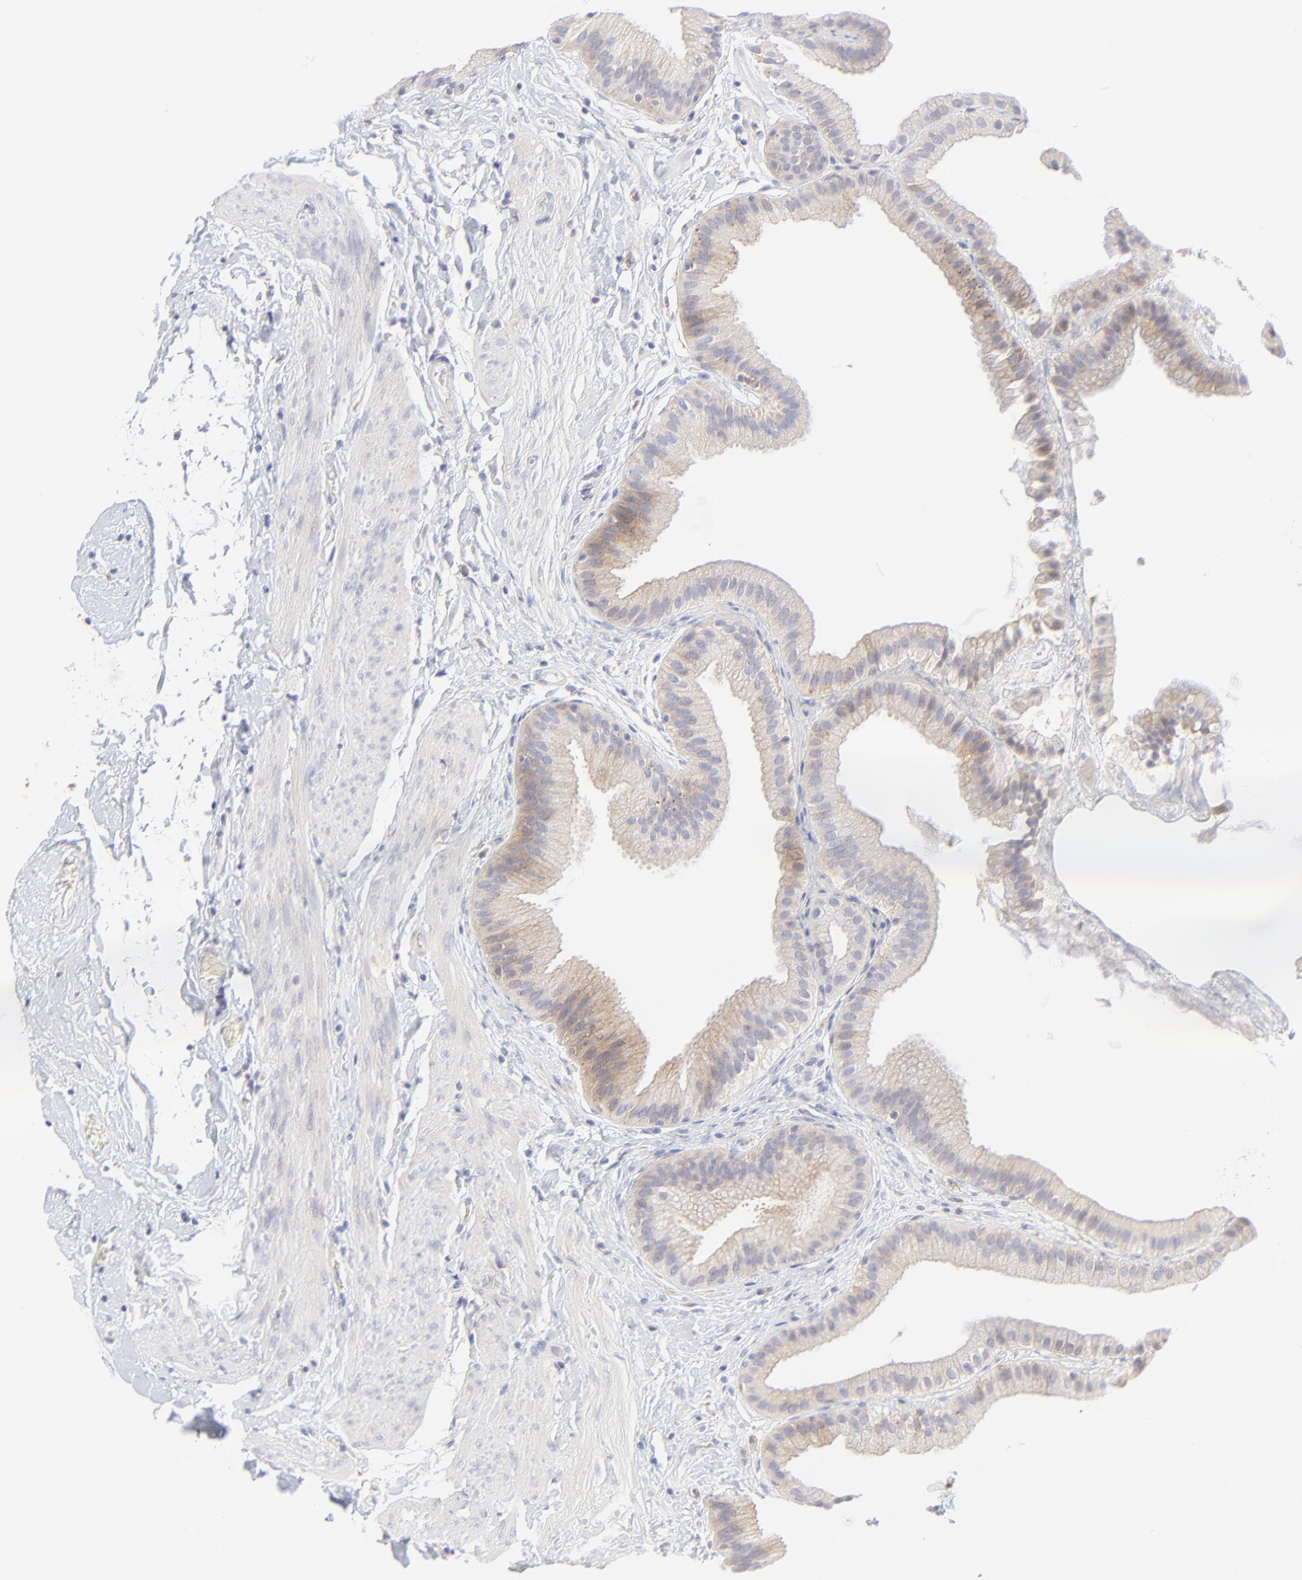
{"staining": {"intensity": "moderate", "quantity": "25%-75%", "location": "cytoplasmic/membranous"}, "tissue": "gallbladder", "cell_type": "Glandular cells", "image_type": "normal", "snomed": [{"axis": "morphology", "description": "Normal tissue, NOS"}, {"axis": "topography", "description": "Gallbladder"}], "caption": "IHC of benign human gallbladder demonstrates medium levels of moderate cytoplasmic/membranous positivity in about 25%-75% of glandular cells. The staining is performed using DAB brown chromogen to label protein expression. The nuclei are counter-stained blue using hematoxylin.", "gene": "LHFPL1", "patient": {"sex": "female", "age": 63}}